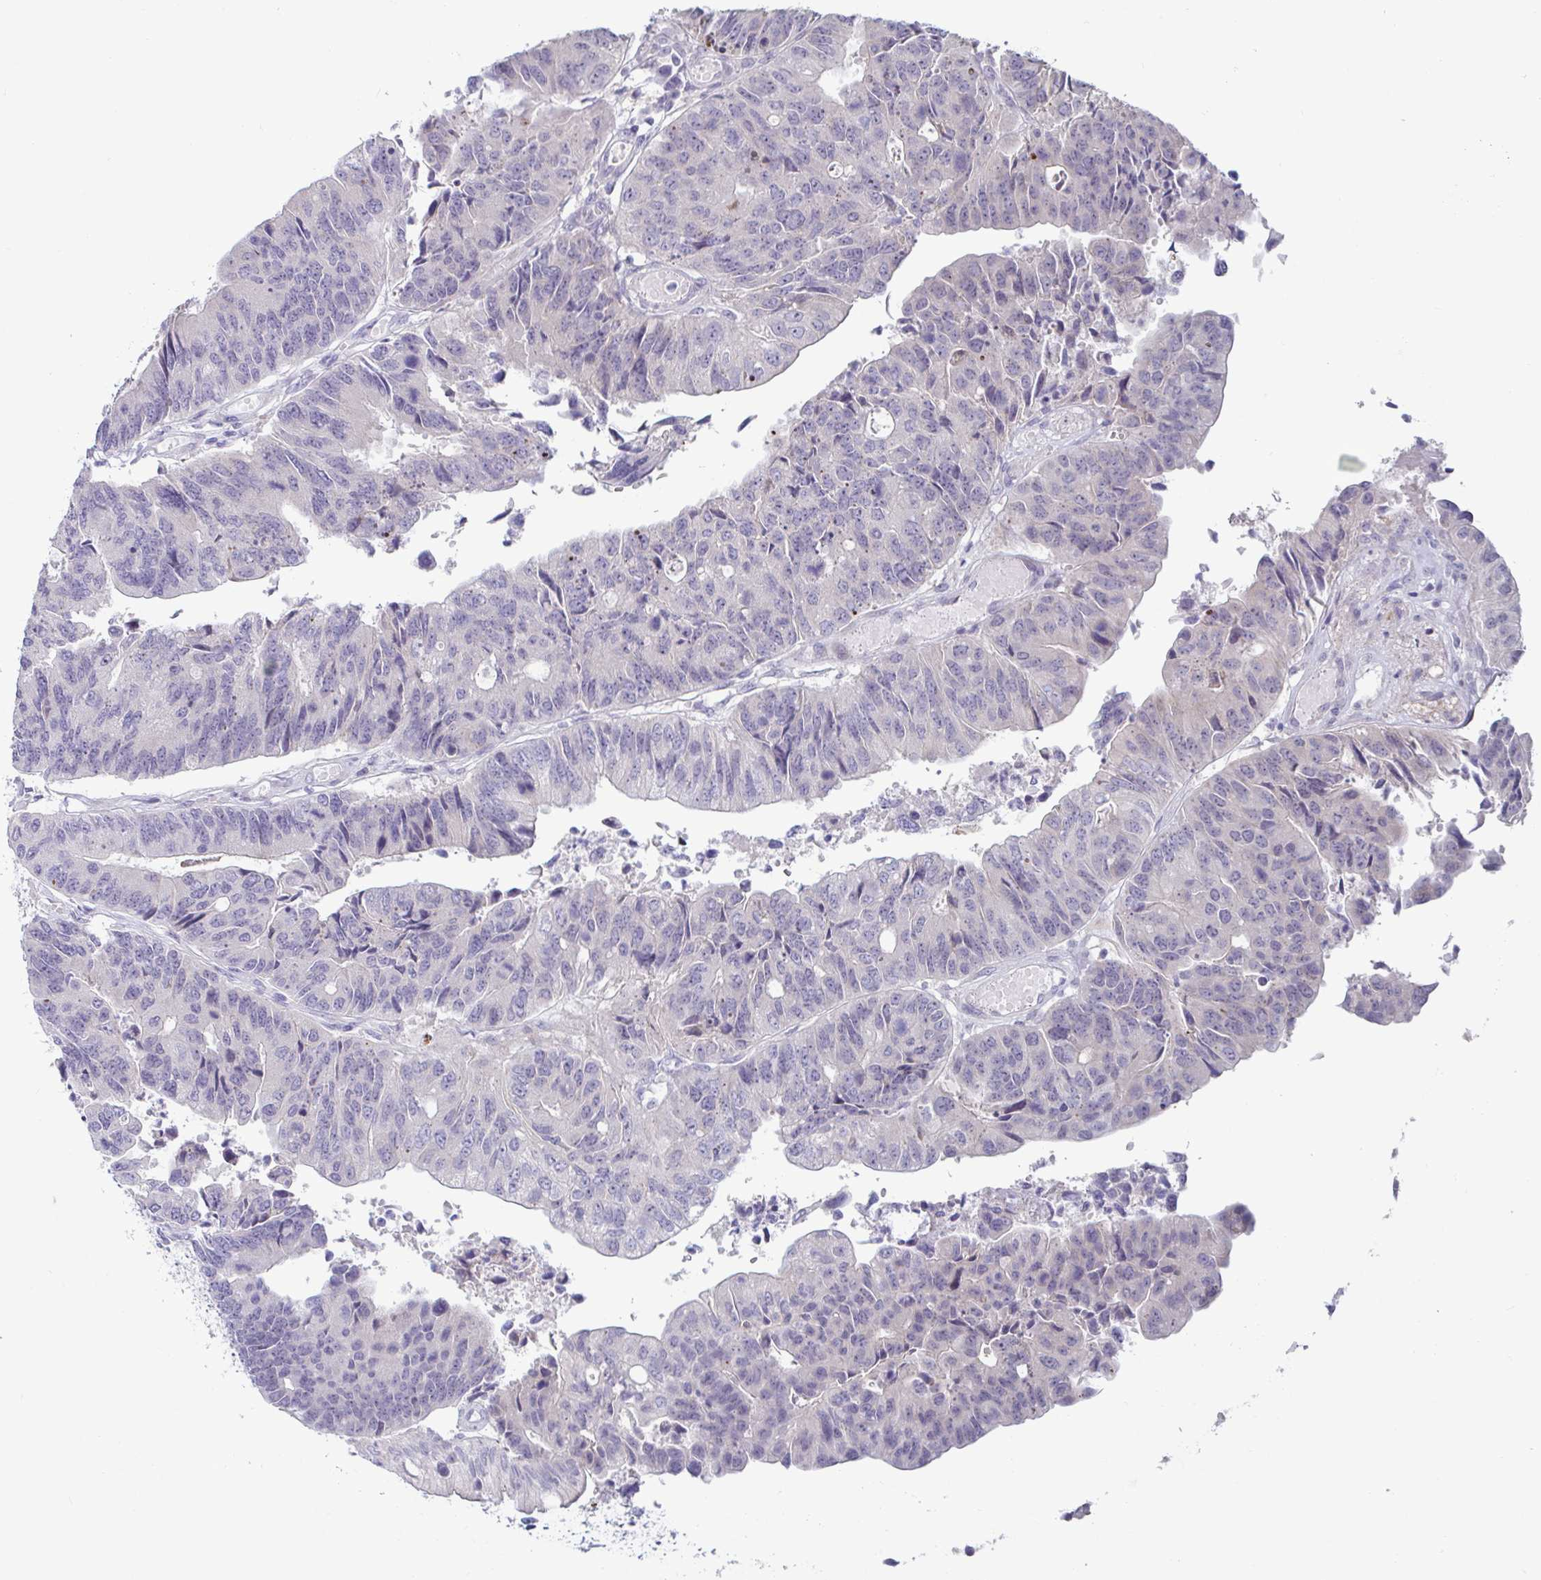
{"staining": {"intensity": "negative", "quantity": "none", "location": "none"}, "tissue": "colorectal cancer", "cell_type": "Tumor cells", "image_type": "cancer", "snomed": [{"axis": "morphology", "description": "Adenocarcinoma, NOS"}, {"axis": "topography", "description": "Colon"}], "caption": "DAB (3,3'-diaminobenzidine) immunohistochemical staining of colorectal cancer (adenocarcinoma) exhibits no significant expression in tumor cells. The staining was performed using DAB to visualize the protein expression in brown, while the nuclei were stained in blue with hematoxylin (Magnification: 20x).", "gene": "GSTM1", "patient": {"sex": "female", "age": 67}}